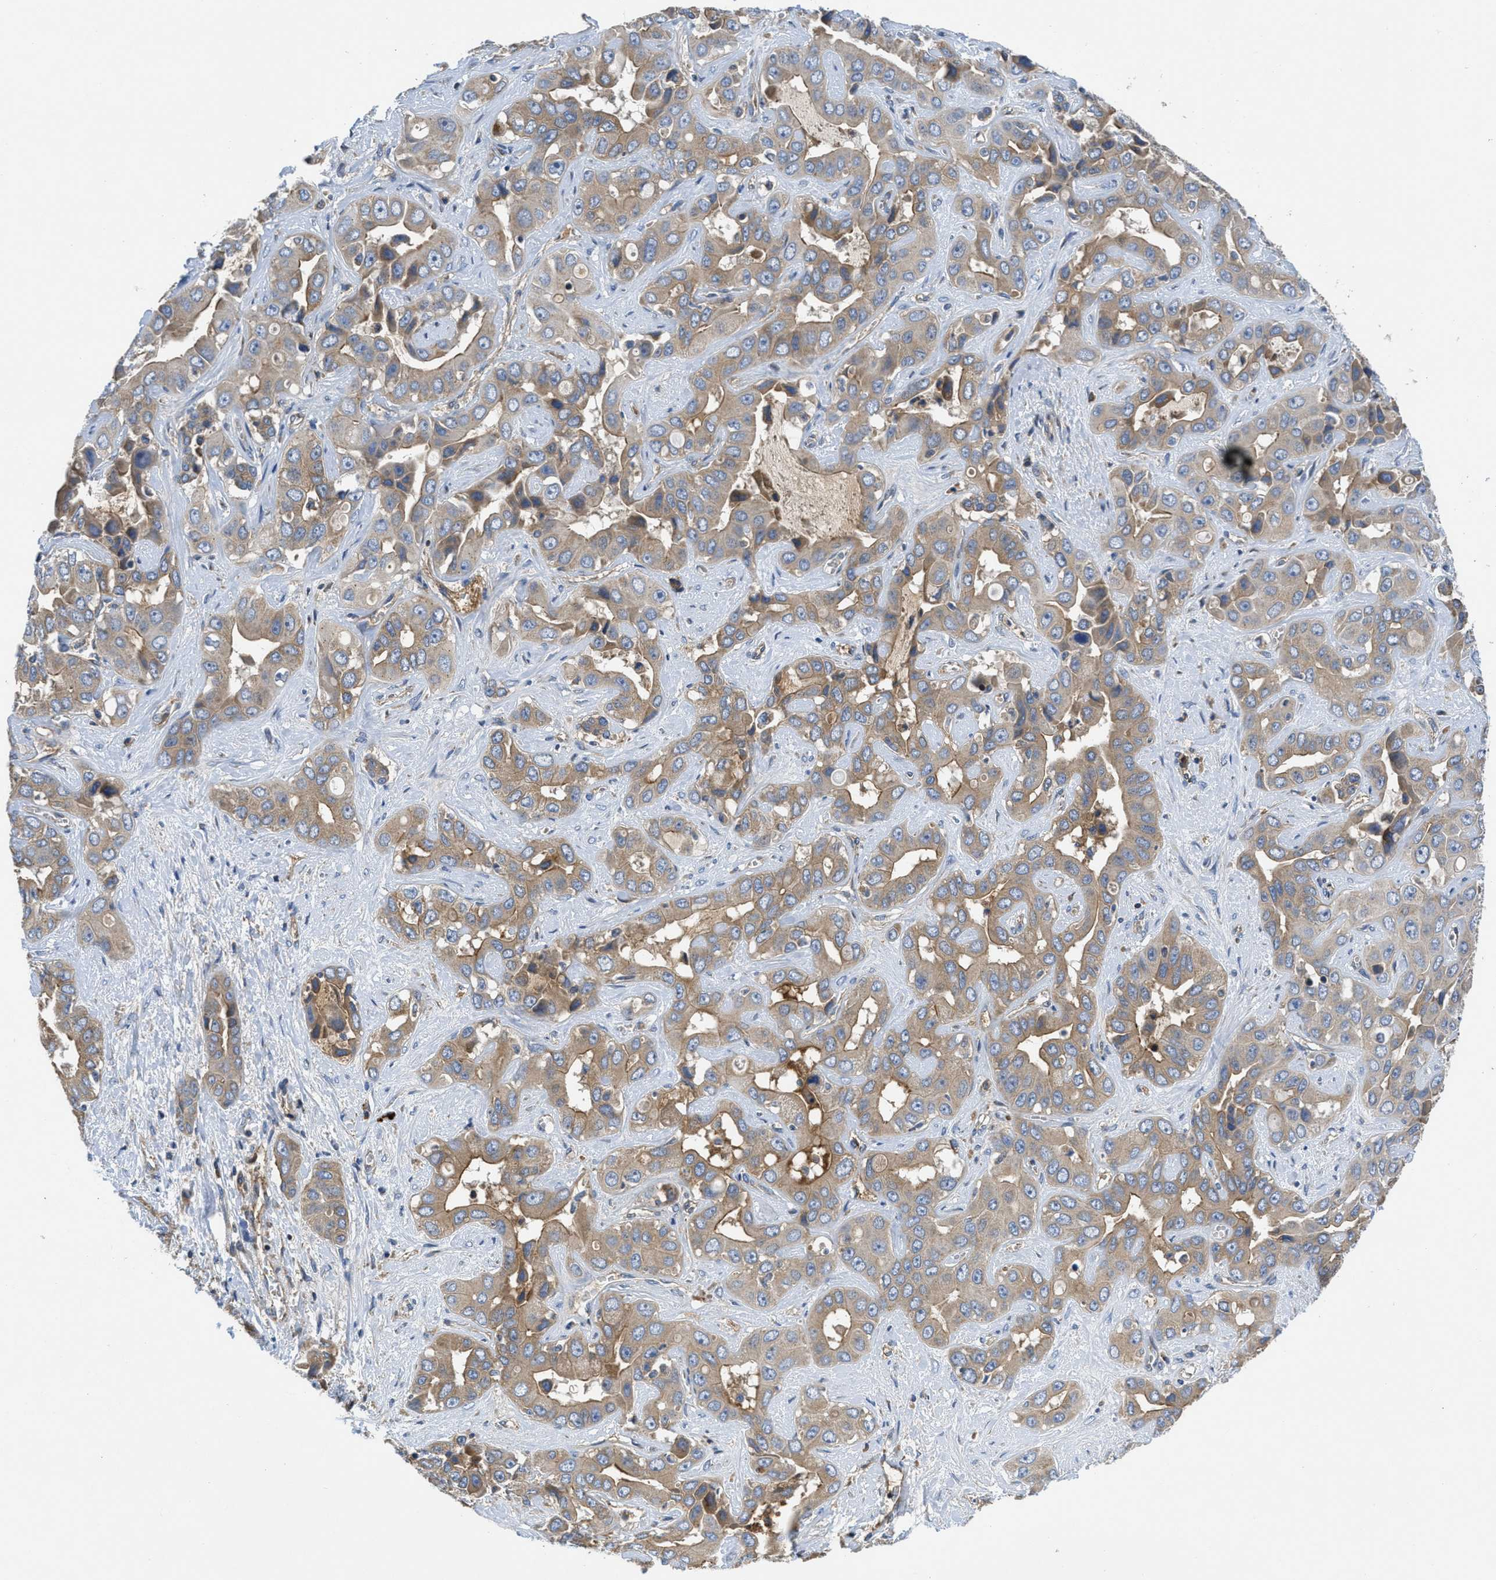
{"staining": {"intensity": "weak", "quantity": ">75%", "location": "cytoplasmic/membranous"}, "tissue": "liver cancer", "cell_type": "Tumor cells", "image_type": "cancer", "snomed": [{"axis": "morphology", "description": "Cholangiocarcinoma"}, {"axis": "topography", "description": "Liver"}], "caption": "Protein staining displays weak cytoplasmic/membranous positivity in about >75% of tumor cells in liver cancer.", "gene": "GALK1", "patient": {"sex": "female", "age": 52}}